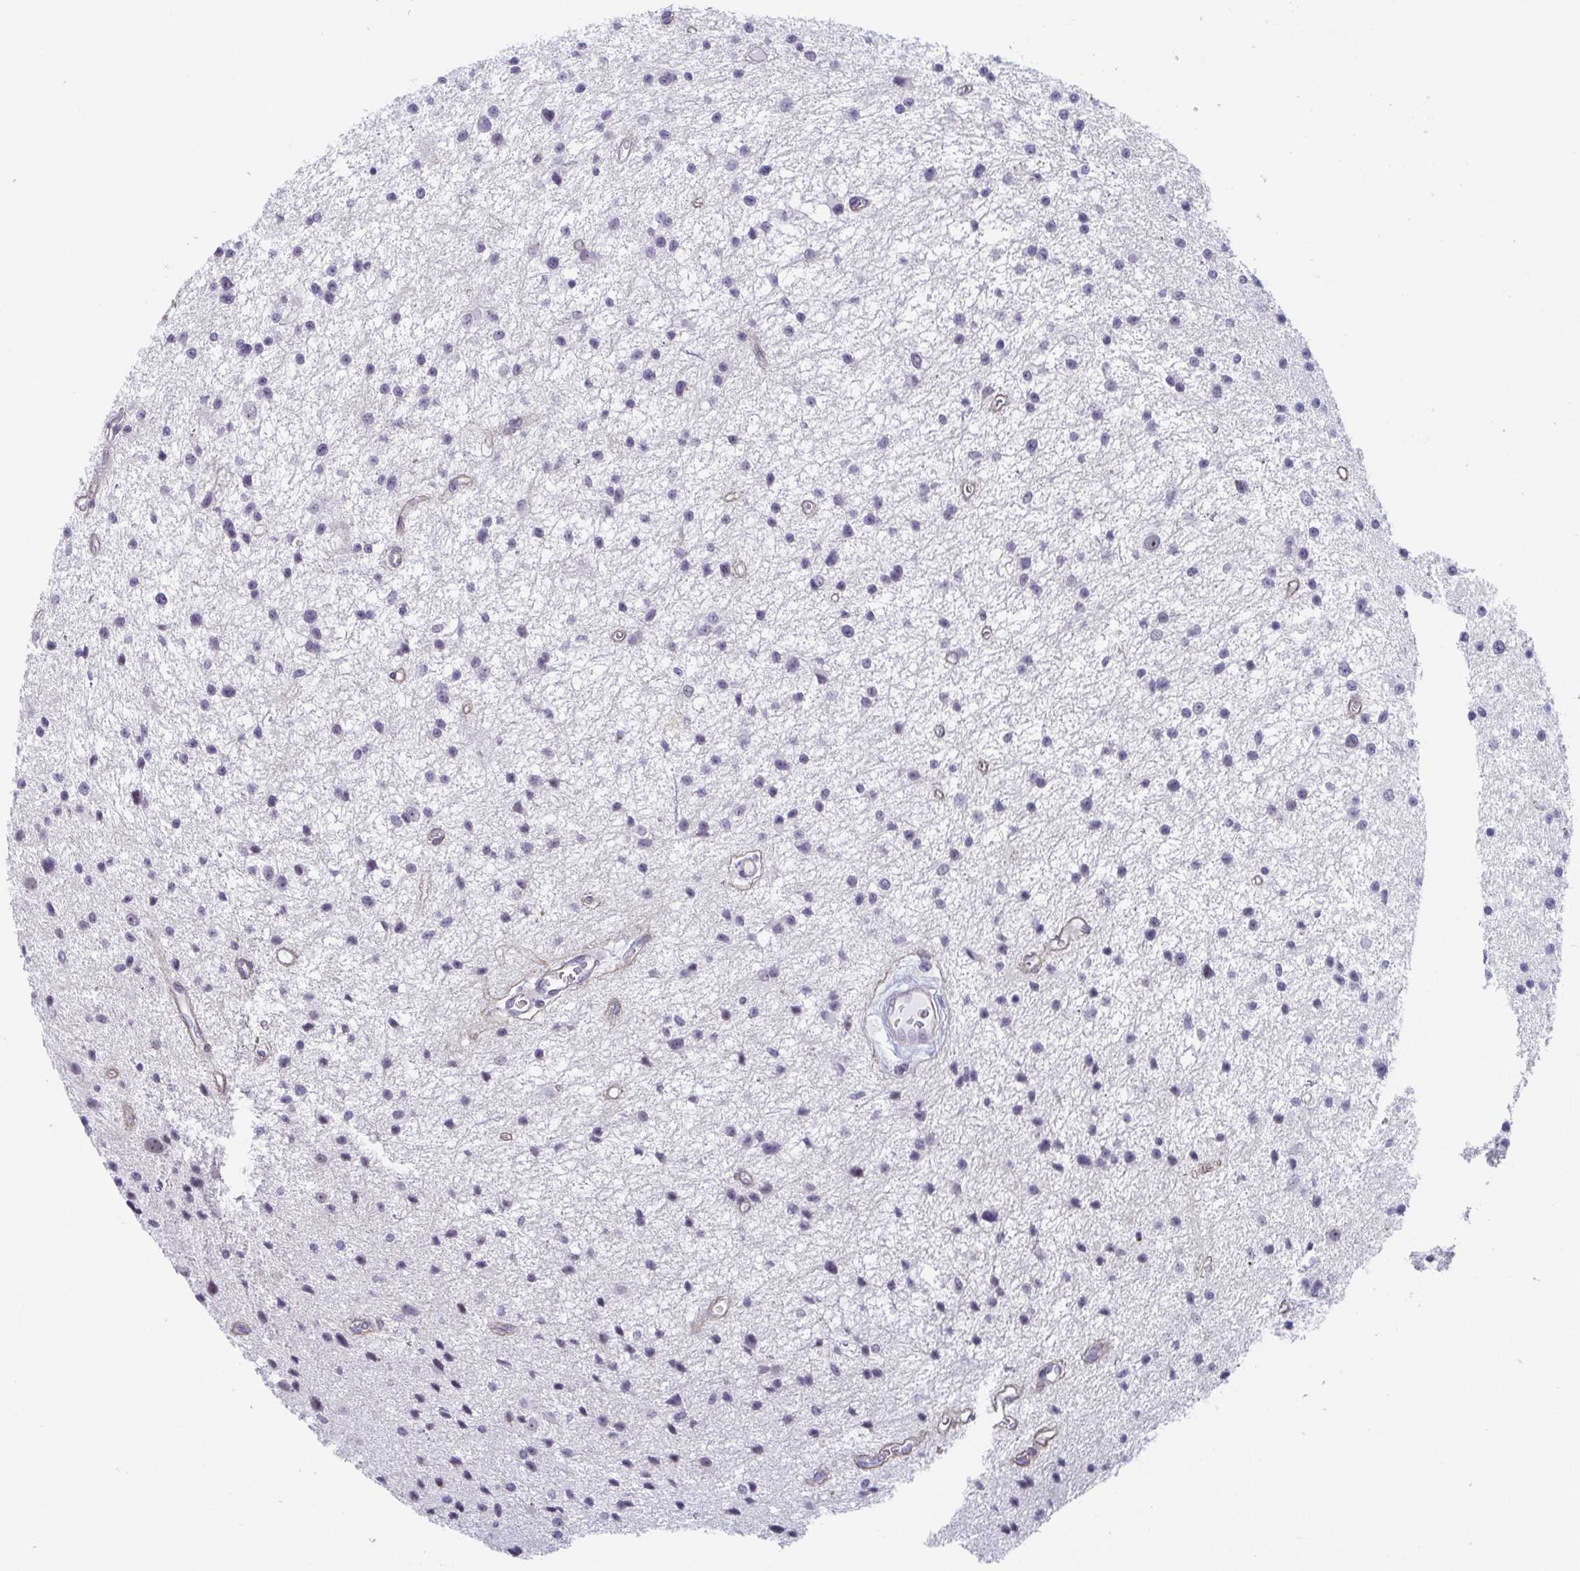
{"staining": {"intensity": "negative", "quantity": "none", "location": "none"}, "tissue": "glioma", "cell_type": "Tumor cells", "image_type": "cancer", "snomed": [{"axis": "morphology", "description": "Glioma, malignant, Low grade"}, {"axis": "topography", "description": "Brain"}], "caption": "IHC of human malignant low-grade glioma demonstrates no positivity in tumor cells. (DAB immunohistochemistry, high magnification).", "gene": "EXOSC7", "patient": {"sex": "male", "age": 43}}